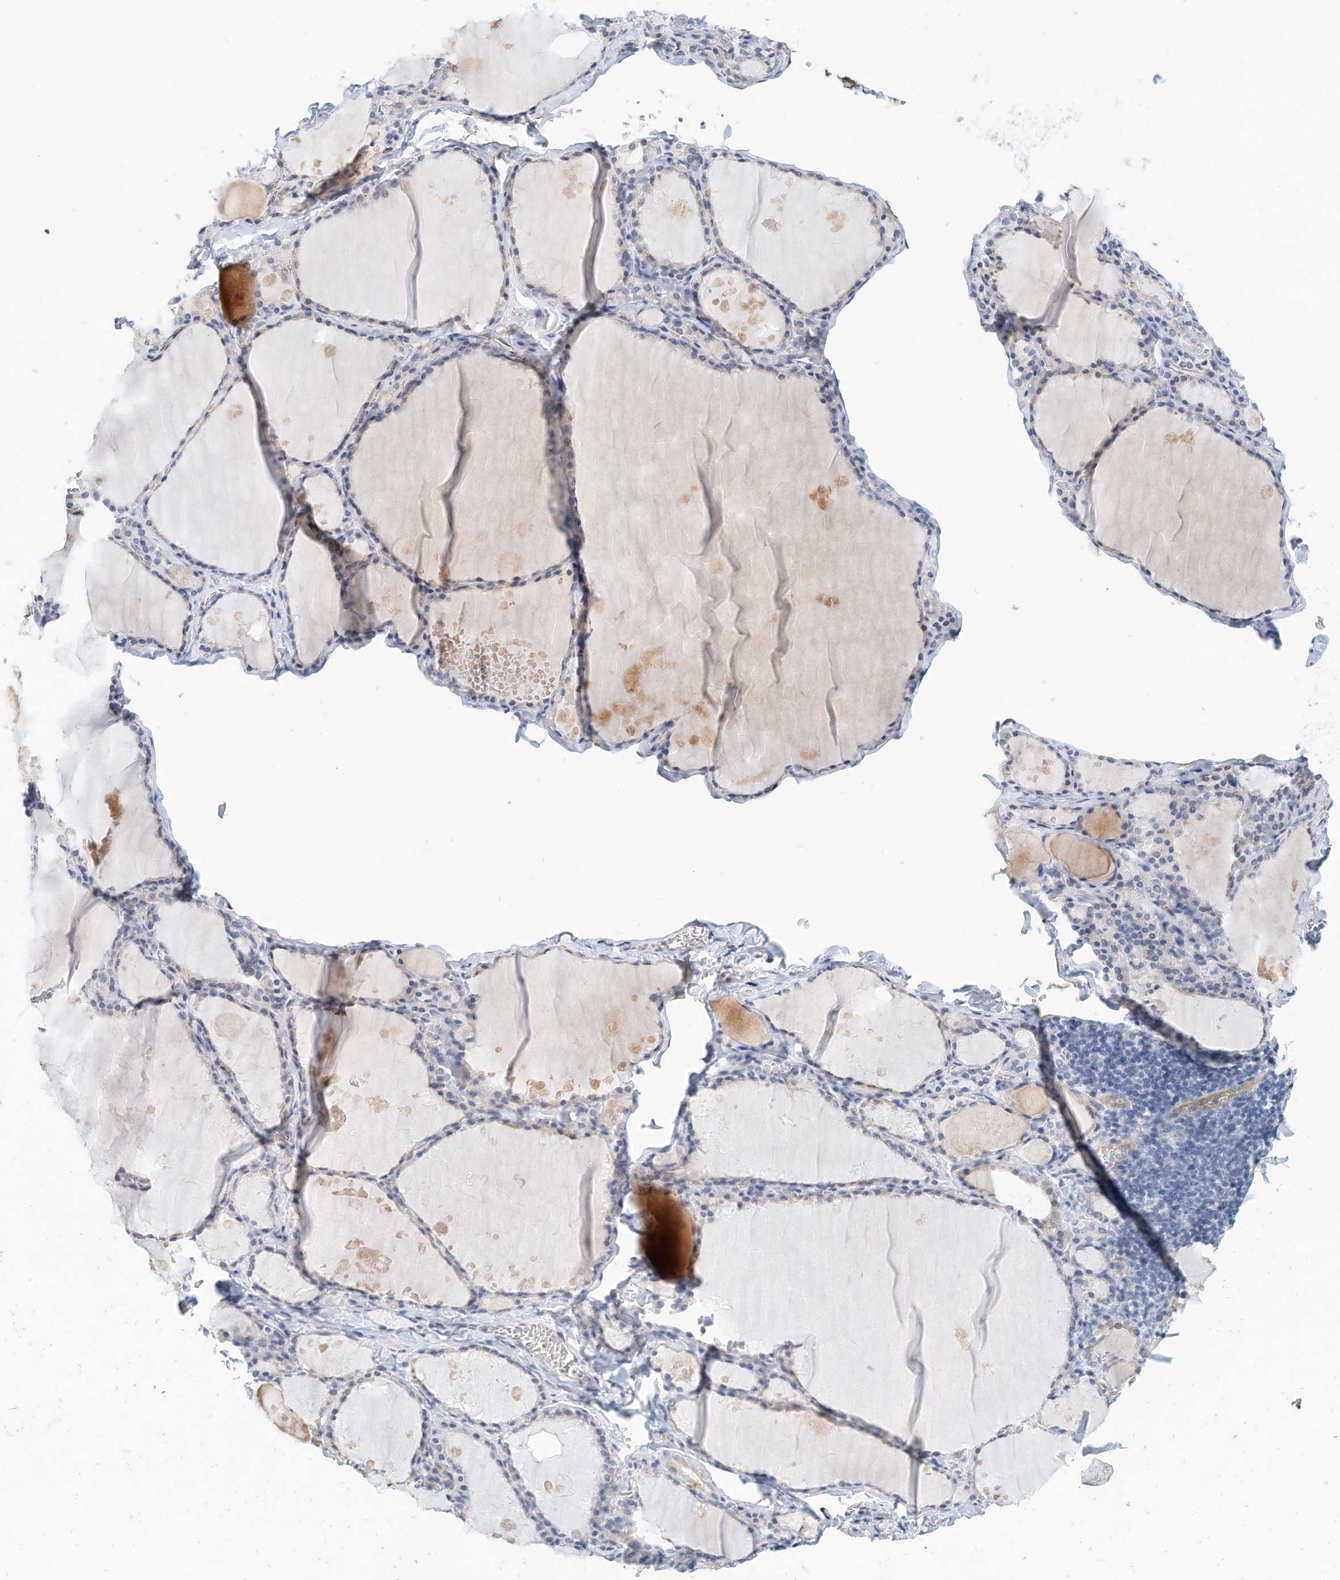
{"staining": {"intensity": "weak", "quantity": "<25%", "location": "cytoplasmic/membranous"}, "tissue": "thyroid gland", "cell_type": "Glandular cells", "image_type": "normal", "snomed": [{"axis": "morphology", "description": "Normal tissue, NOS"}, {"axis": "topography", "description": "Thyroid gland"}], "caption": "Photomicrograph shows no significant protein expression in glandular cells of normal thyroid gland.", "gene": "ARHGAP28", "patient": {"sex": "male", "age": 56}}